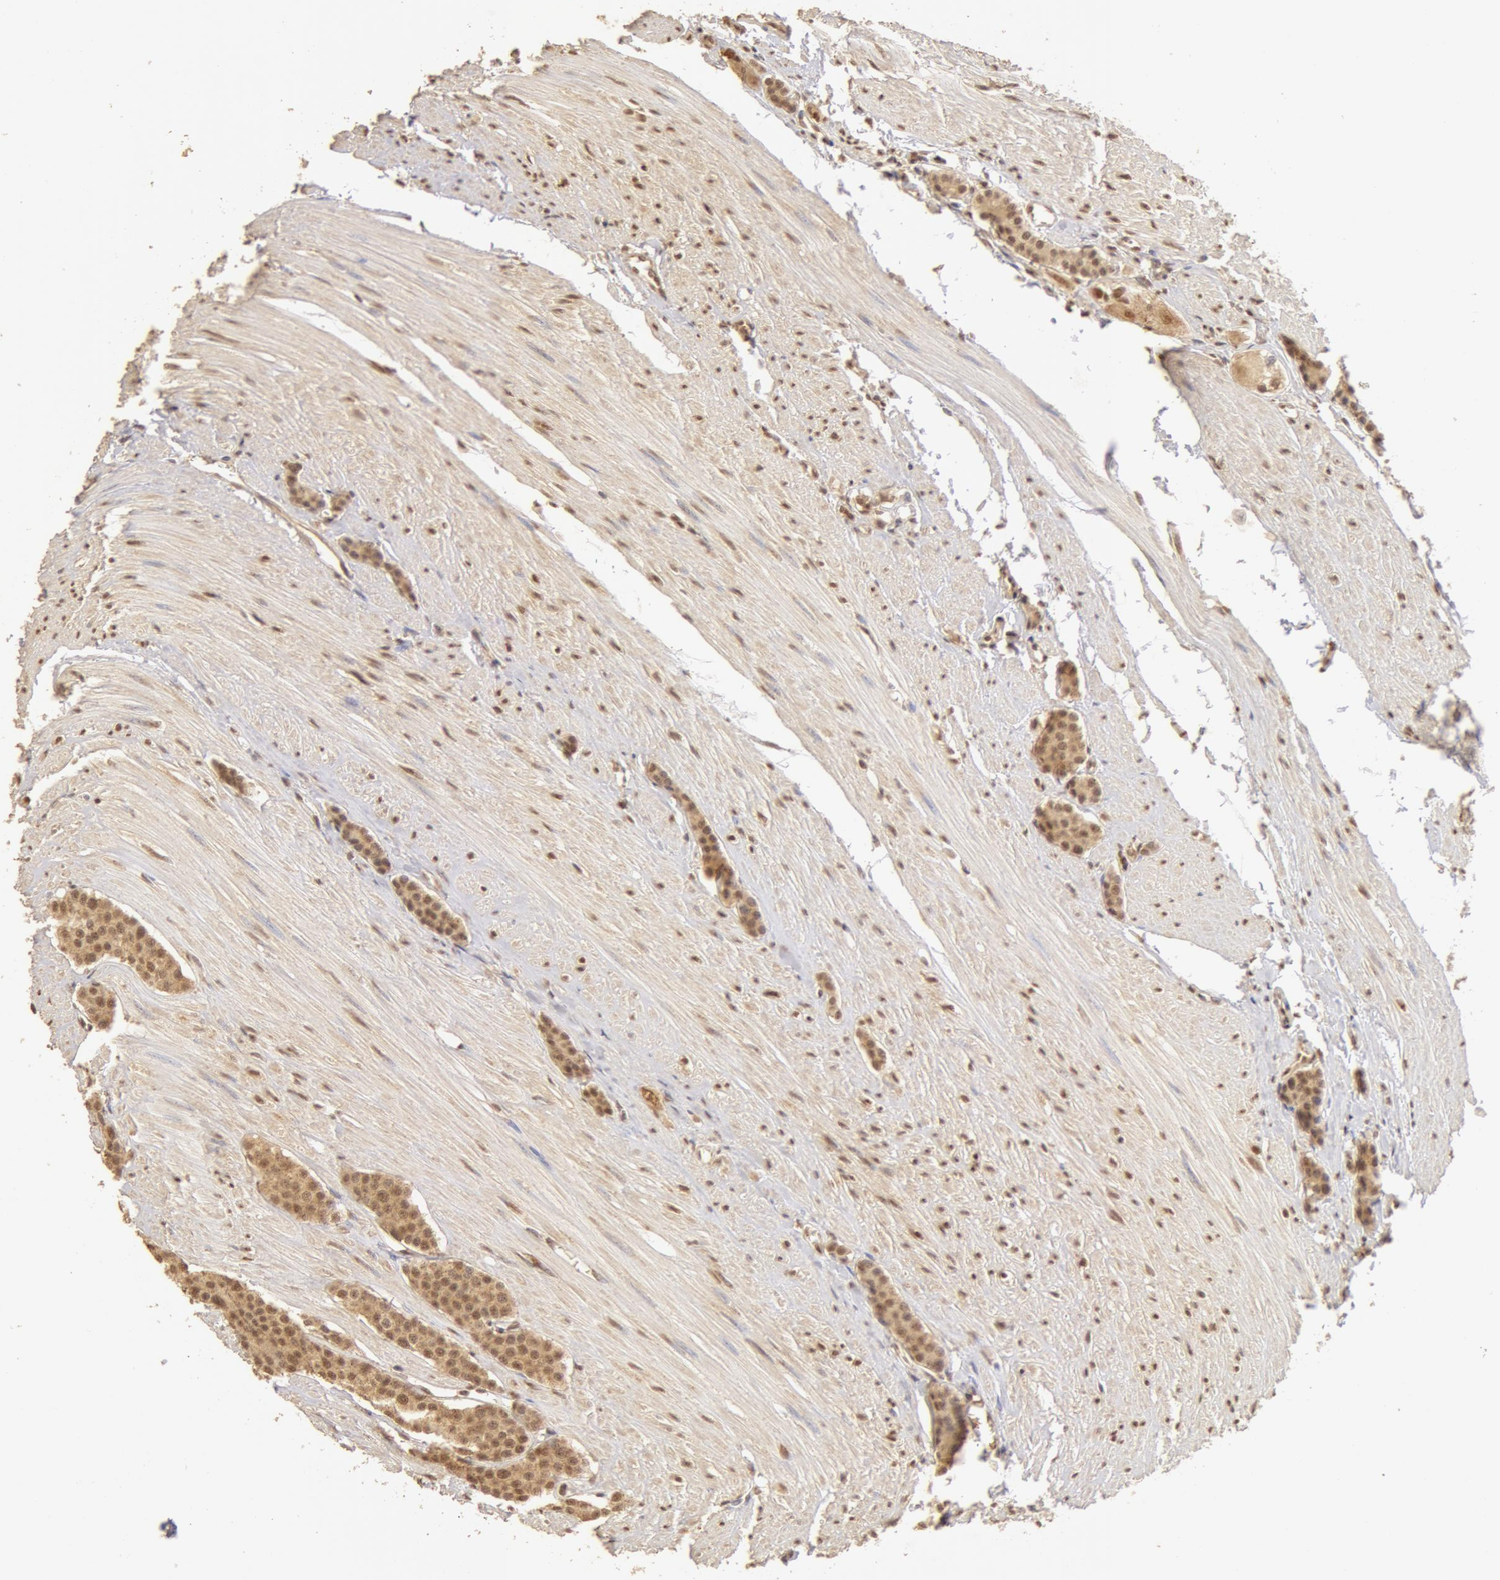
{"staining": {"intensity": "moderate", "quantity": ">75%", "location": "cytoplasmic/membranous,nuclear"}, "tissue": "carcinoid", "cell_type": "Tumor cells", "image_type": "cancer", "snomed": [{"axis": "morphology", "description": "Carcinoid, malignant, NOS"}, {"axis": "topography", "description": "Small intestine"}], "caption": "A brown stain highlights moderate cytoplasmic/membranous and nuclear expression of a protein in malignant carcinoid tumor cells.", "gene": "SNRNP70", "patient": {"sex": "male", "age": 60}}